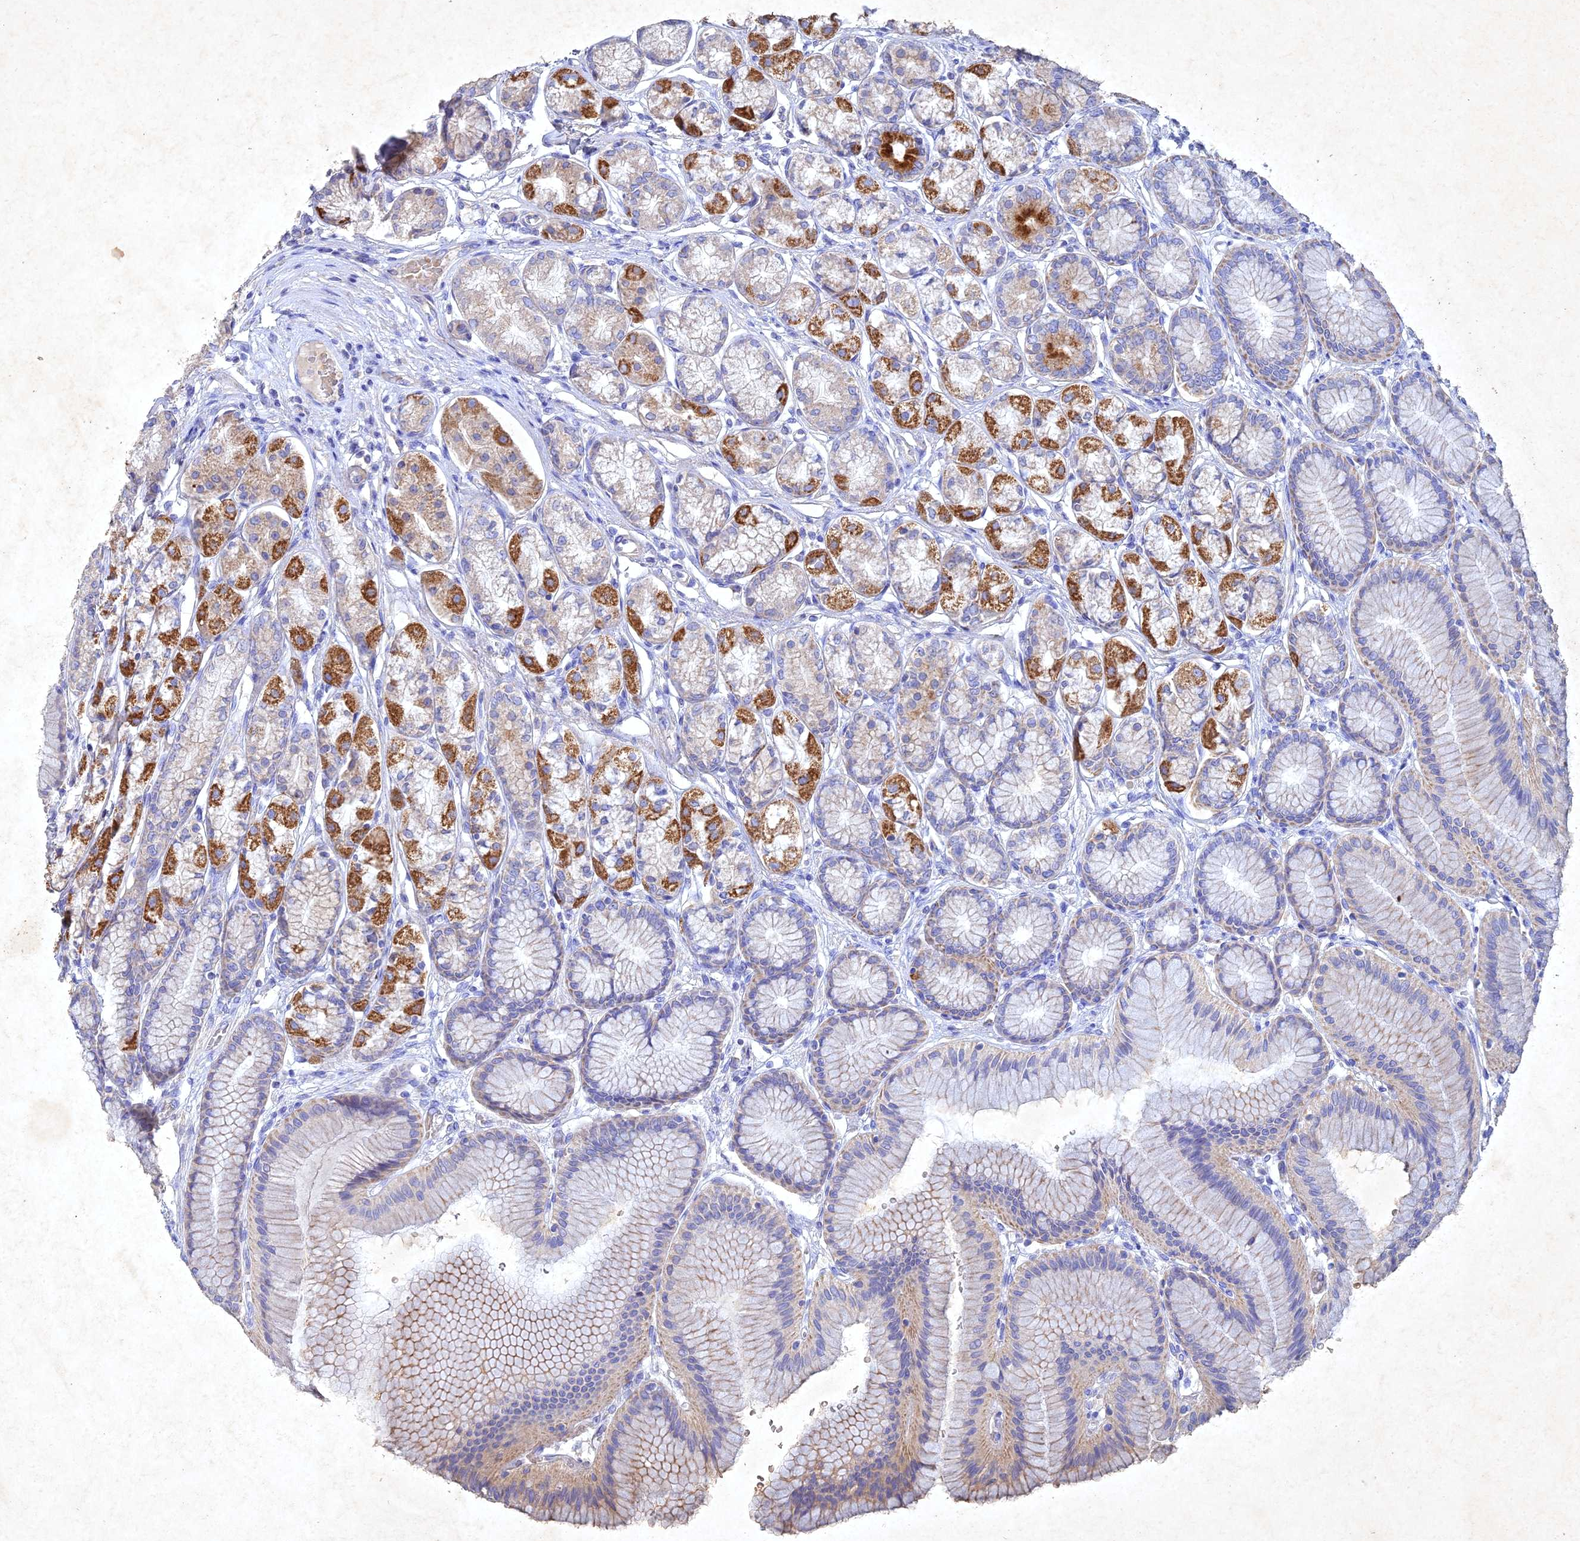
{"staining": {"intensity": "strong", "quantity": "25%-75%", "location": "cytoplasmic/membranous"}, "tissue": "stomach", "cell_type": "Glandular cells", "image_type": "normal", "snomed": [{"axis": "morphology", "description": "Normal tissue, NOS"}, {"axis": "morphology", "description": "Adenocarcinoma, NOS"}, {"axis": "morphology", "description": "Adenocarcinoma, High grade"}, {"axis": "topography", "description": "Stomach, upper"}, {"axis": "topography", "description": "Stomach"}], "caption": "Immunohistochemical staining of normal stomach reveals 25%-75% levels of strong cytoplasmic/membranous protein expression in approximately 25%-75% of glandular cells. Using DAB (brown) and hematoxylin (blue) stains, captured at high magnification using brightfield microscopy.", "gene": "NDUFV1", "patient": {"sex": "female", "age": 65}}